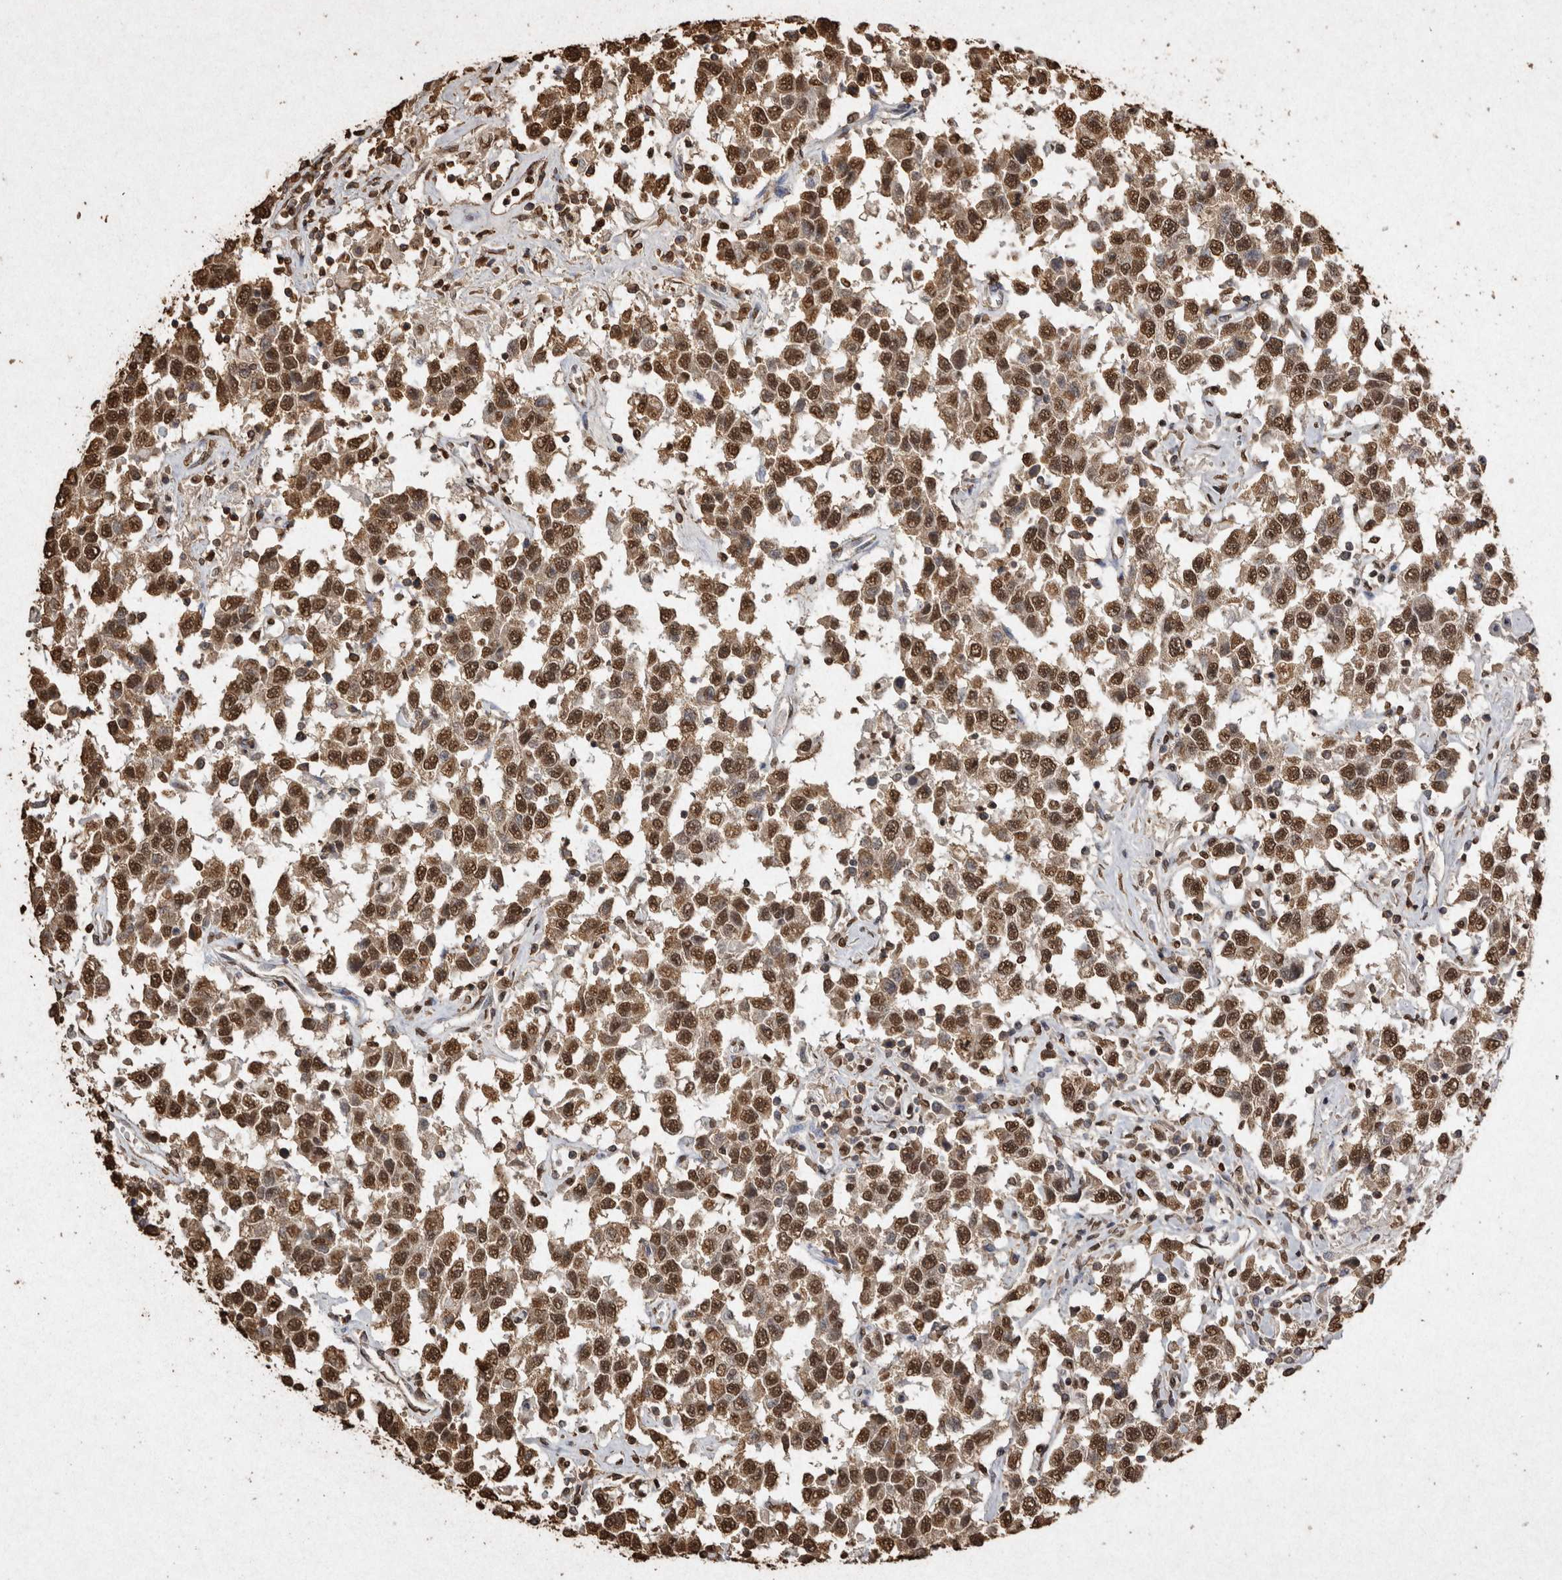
{"staining": {"intensity": "strong", "quantity": ">75%", "location": "nuclear"}, "tissue": "testis cancer", "cell_type": "Tumor cells", "image_type": "cancer", "snomed": [{"axis": "morphology", "description": "Seminoma, NOS"}, {"axis": "topography", "description": "Testis"}], "caption": "Seminoma (testis) stained with immunohistochemistry shows strong nuclear staining in about >75% of tumor cells.", "gene": "FSTL3", "patient": {"sex": "male", "age": 41}}